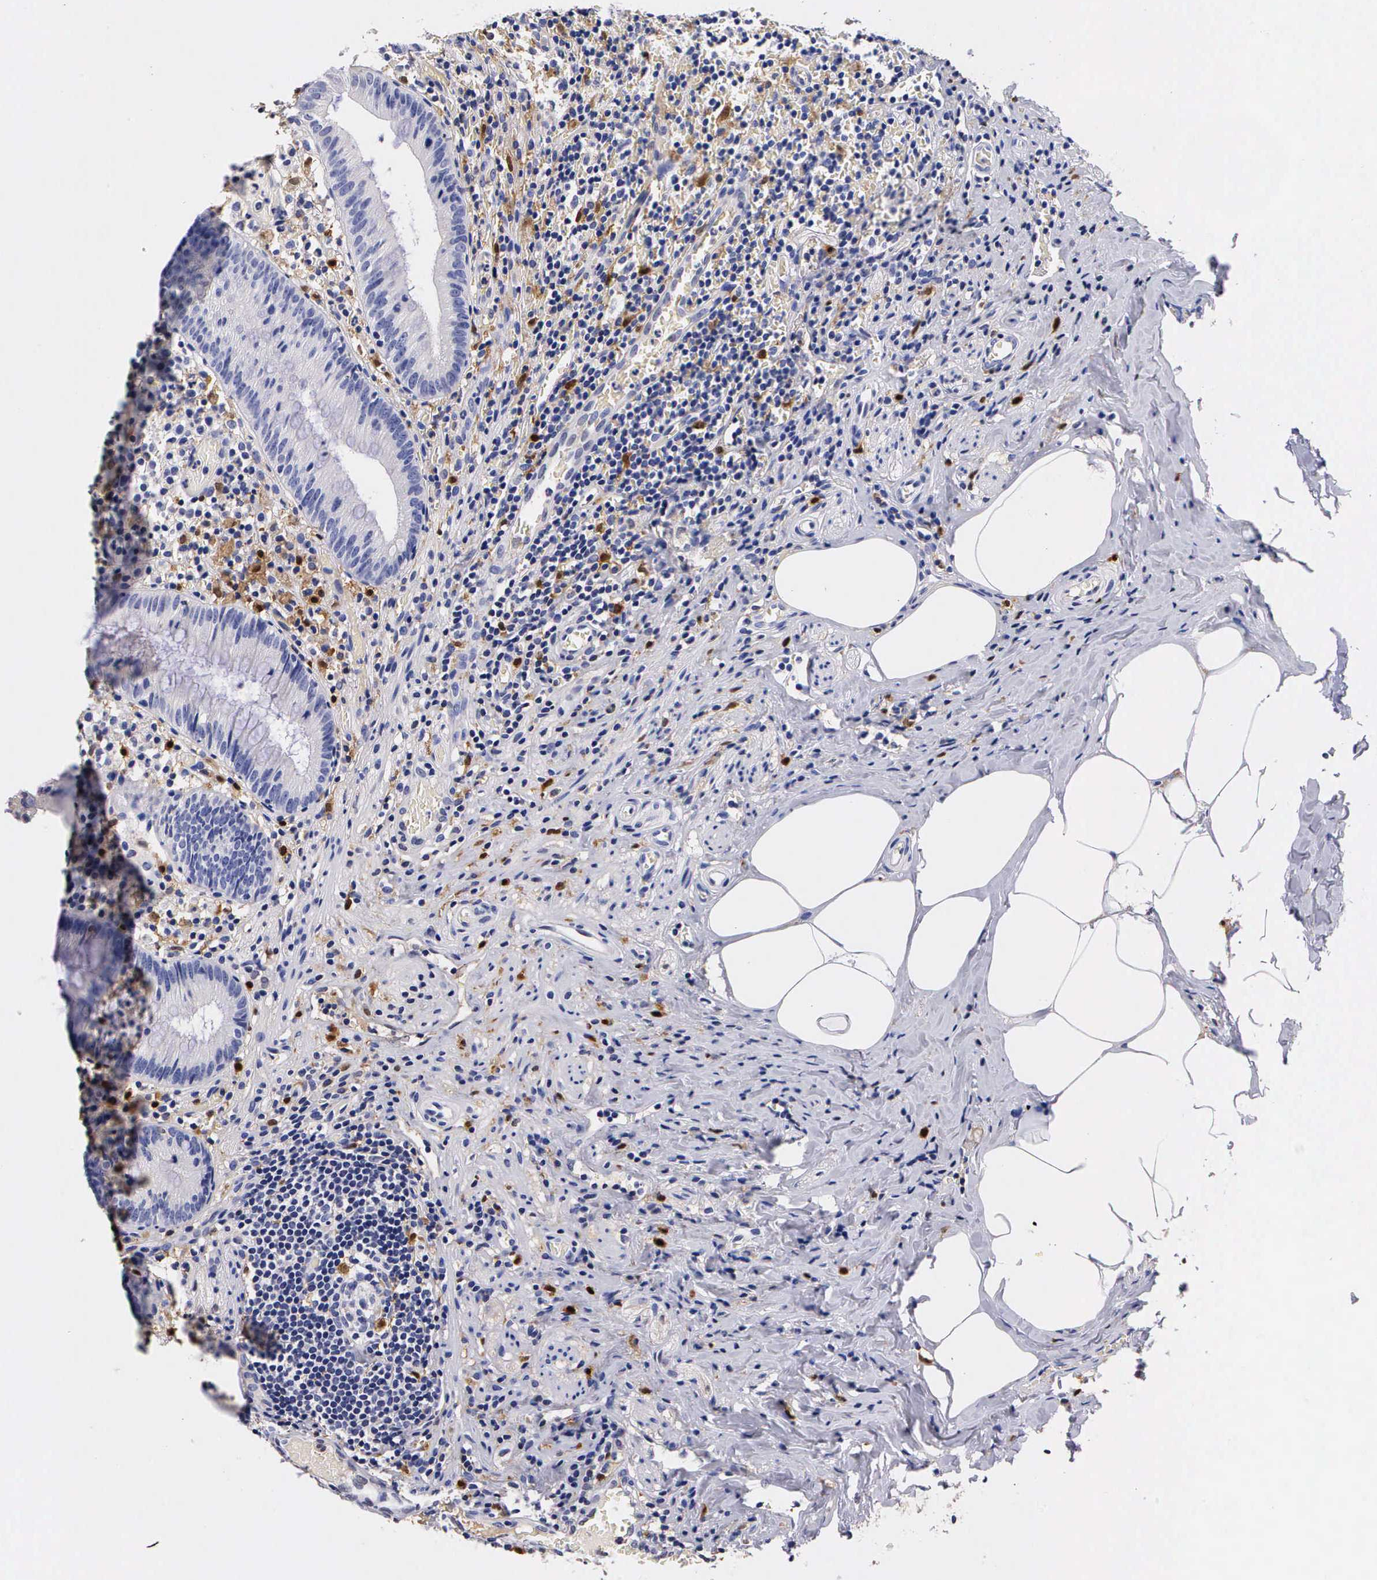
{"staining": {"intensity": "negative", "quantity": "none", "location": "none"}, "tissue": "appendix", "cell_type": "Glandular cells", "image_type": "normal", "snomed": [{"axis": "morphology", "description": "Normal tissue, NOS"}, {"axis": "topography", "description": "Appendix"}], "caption": "Immunohistochemical staining of unremarkable appendix exhibits no significant staining in glandular cells.", "gene": "RENBP", "patient": {"sex": "male", "age": 25}}